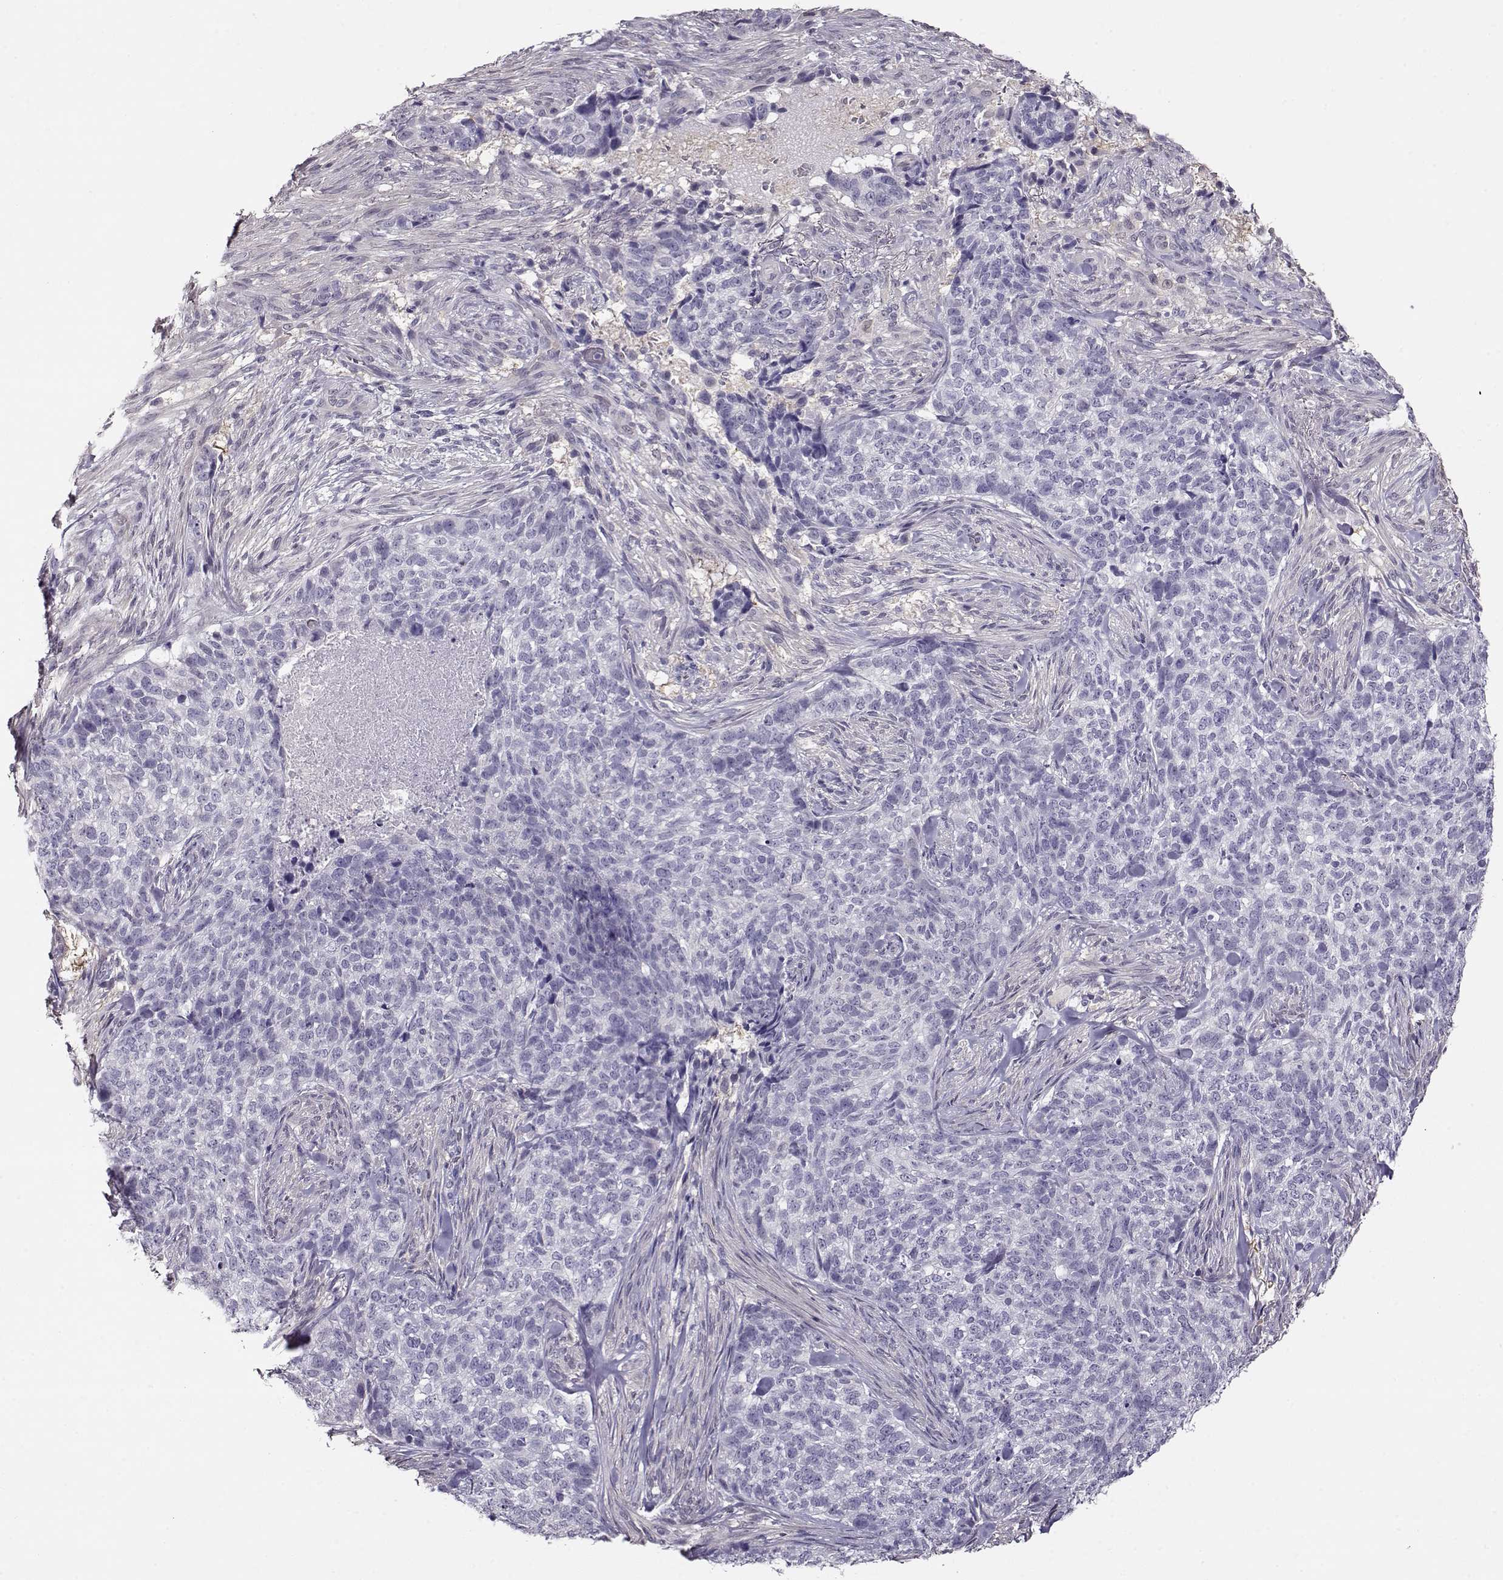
{"staining": {"intensity": "negative", "quantity": "none", "location": "none"}, "tissue": "skin cancer", "cell_type": "Tumor cells", "image_type": "cancer", "snomed": [{"axis": "morphology", "description": "Basal cell carcinoma"}, {"axis": "topography", "description": "Skin"}], "caption": "This is a micrograph of immunohistochemistry (IHC) staining of skin basal cell carcinoma, which shows no positivity in tumor cells.", "gene": "CCR8", "patient": {"sex": "female", "age": 69}}